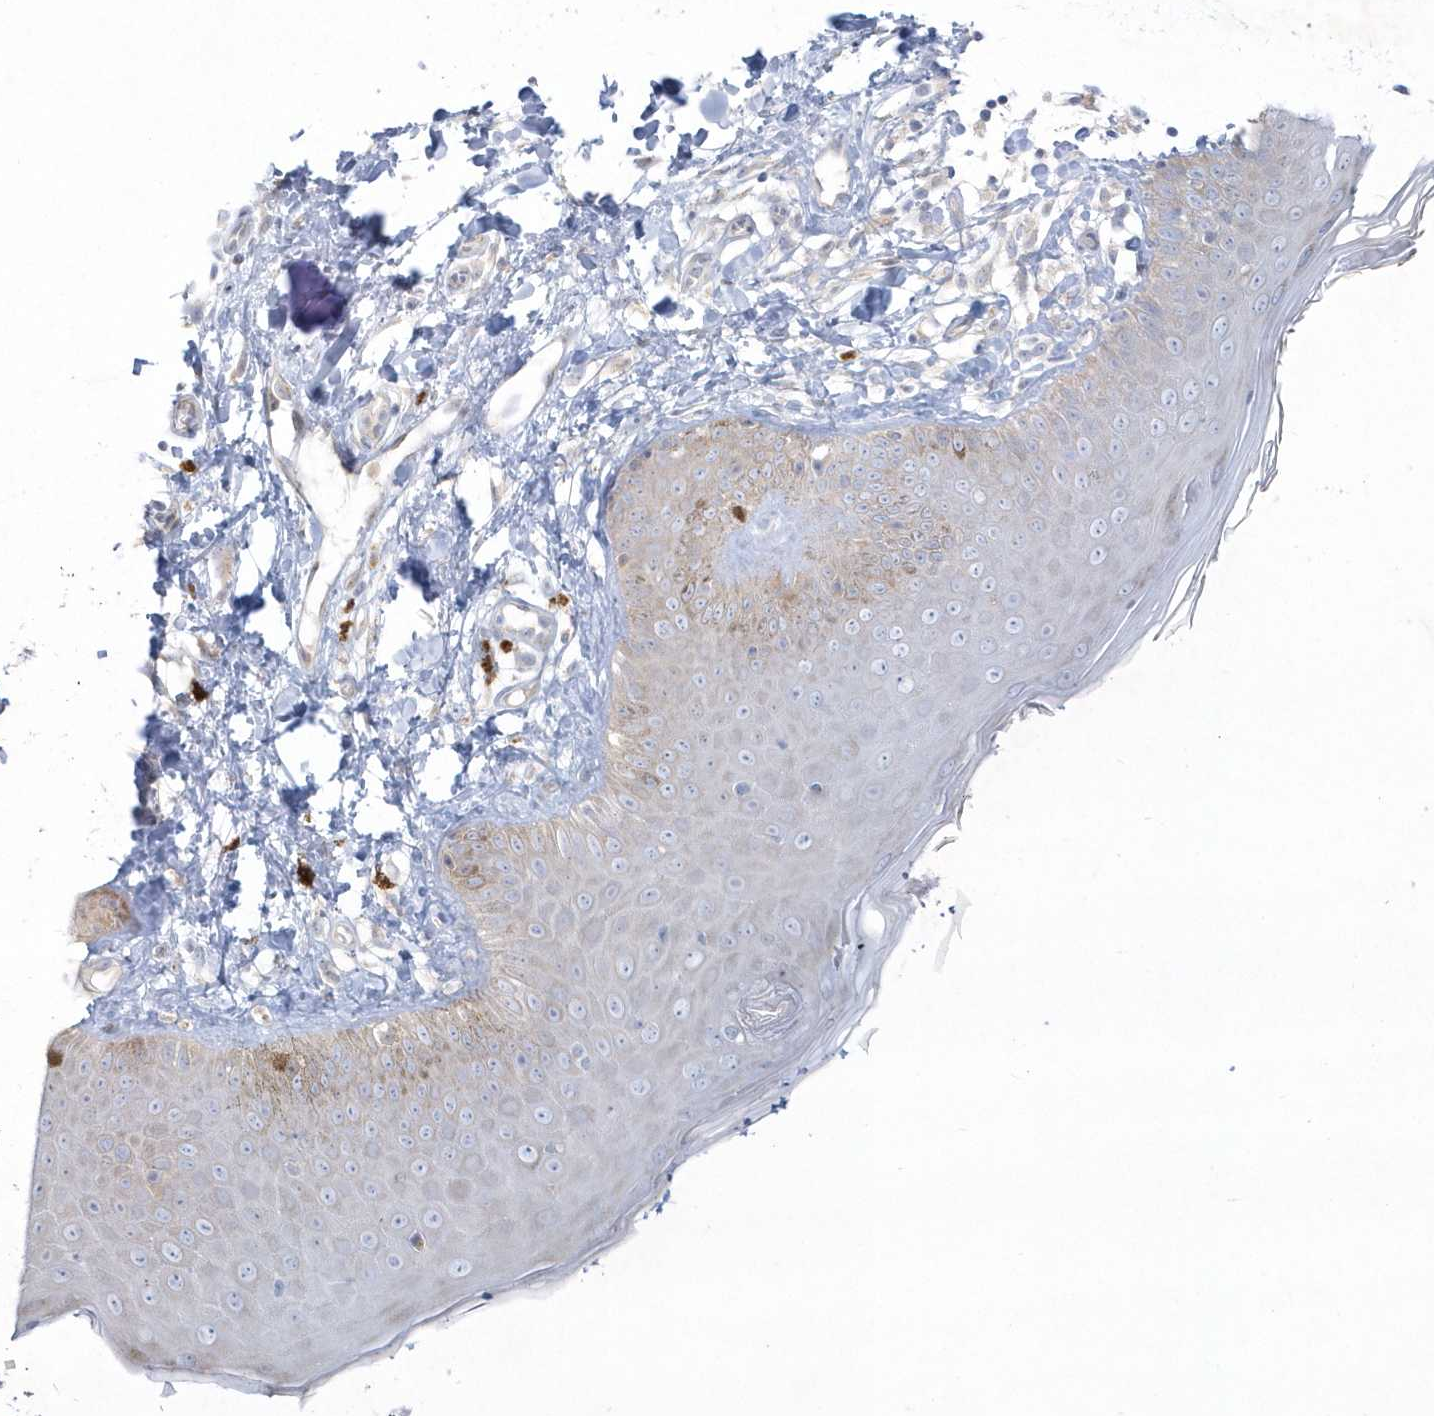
{"staining": {"intensity": "negative", "quantity": "none", "location": "none"}, "tissue": "skin", "cell_type": "Fibroblasts", "image_type": "normal", "snomed": [{"axis": "morphology", "description": "Normal tissue, NOS"}, {"axis": "topography", "description": "Skin"}], "caption": "Immunohistochemical staining of benign skin reveals no significant staining in fibroblasts.", "gene": "LARS1", "patient": {"sex": "male", "age": 52}}